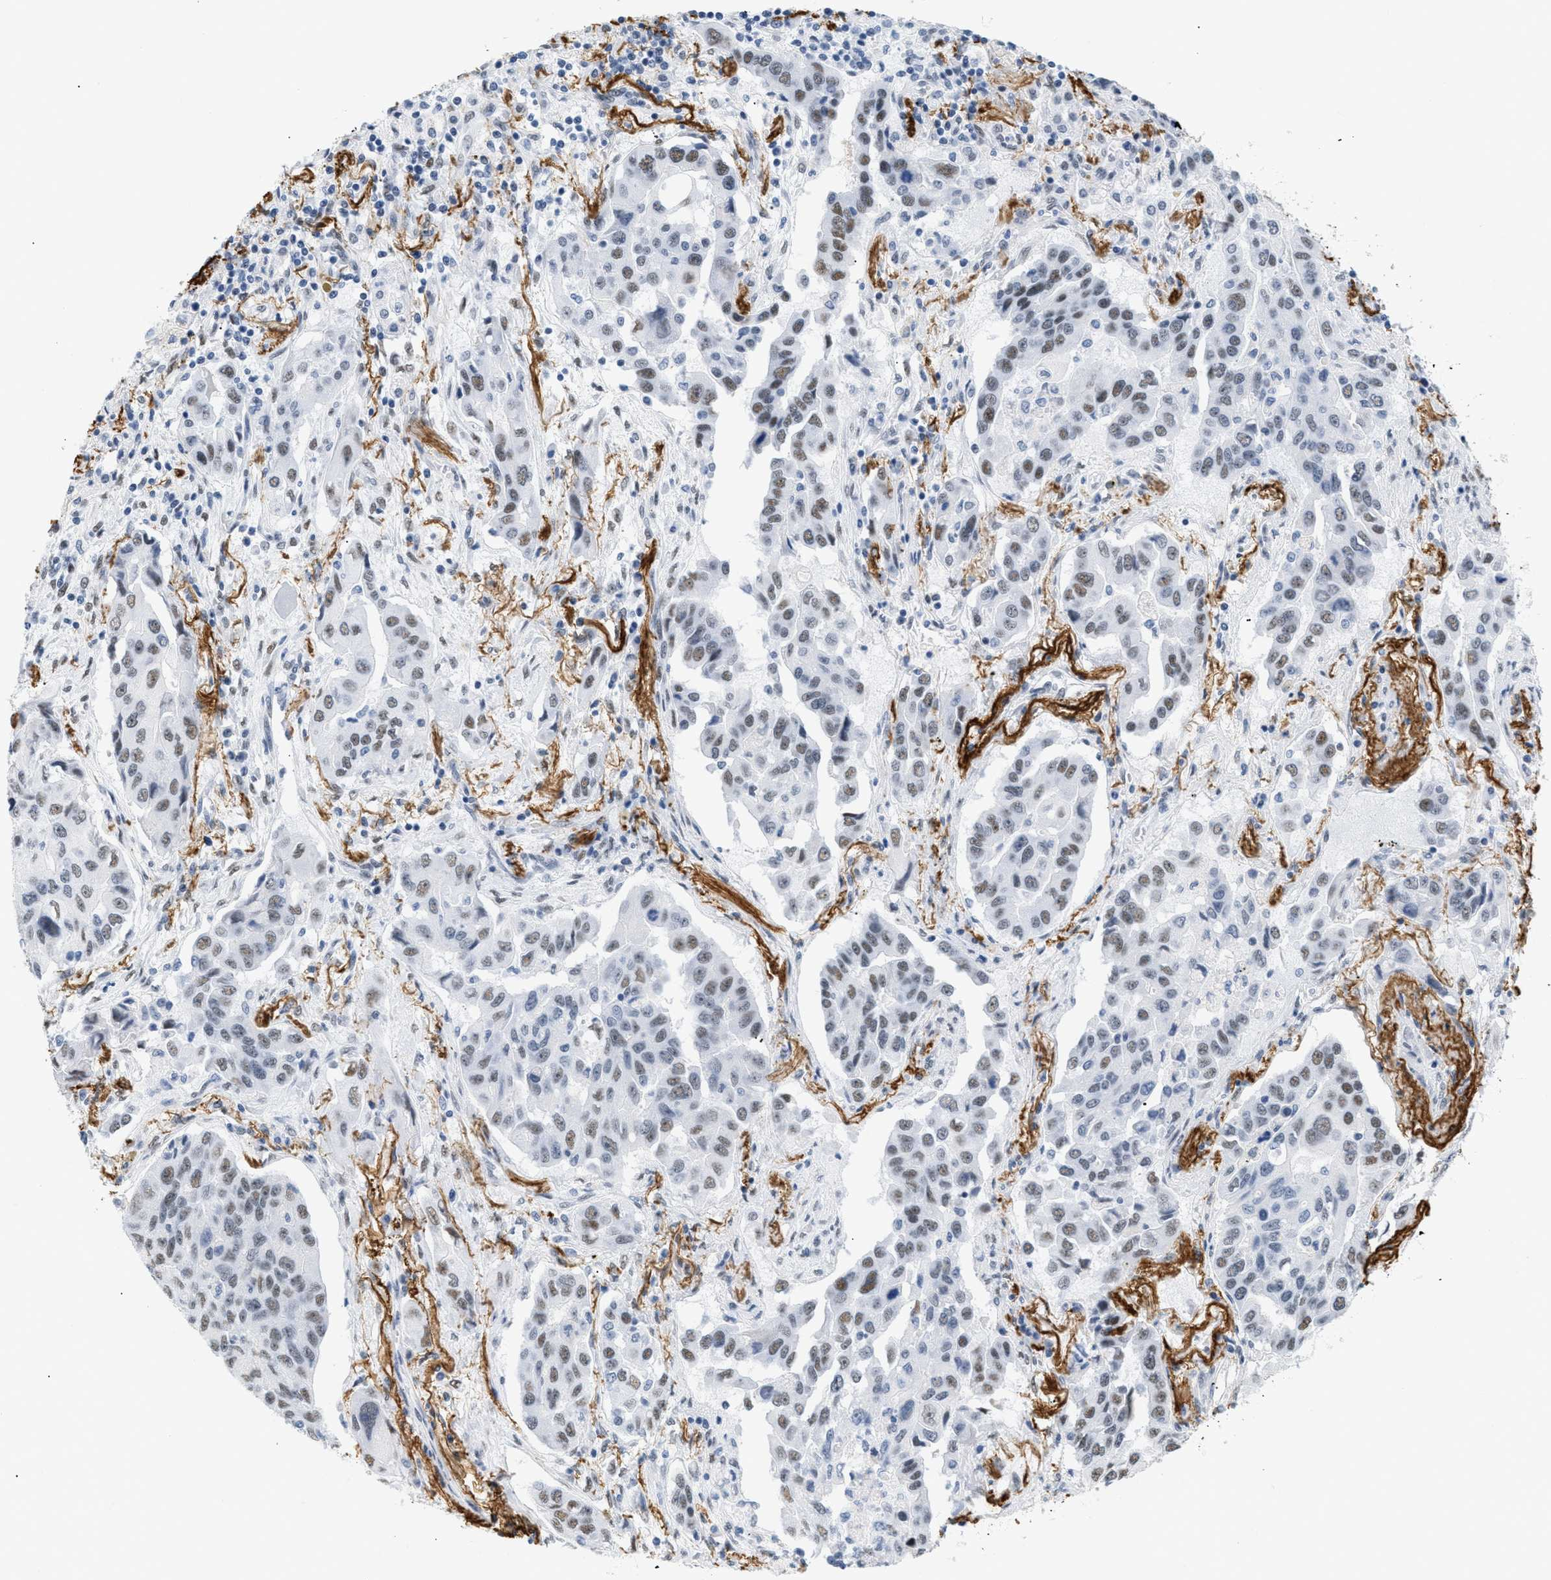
{"staining": {"intensity": "moderate", "quantity": "<25%", "location": "nuclear"}, "tissue": "lung cancer", "cell_type": "Tumor cells", "image_type": "cancer", "snomed": [{"axis": "morphology", "description": "Adenocarcinoma, NOS"}, {"axis": "topography", "description": "Lung"}], "caption": "A brown stain highlights moderate nuclear staining of a protein in lung cancer (adenocarcinoma) tumor cells.", "gene": "ELN", "patient": {"sex": "female", "age": 65}}